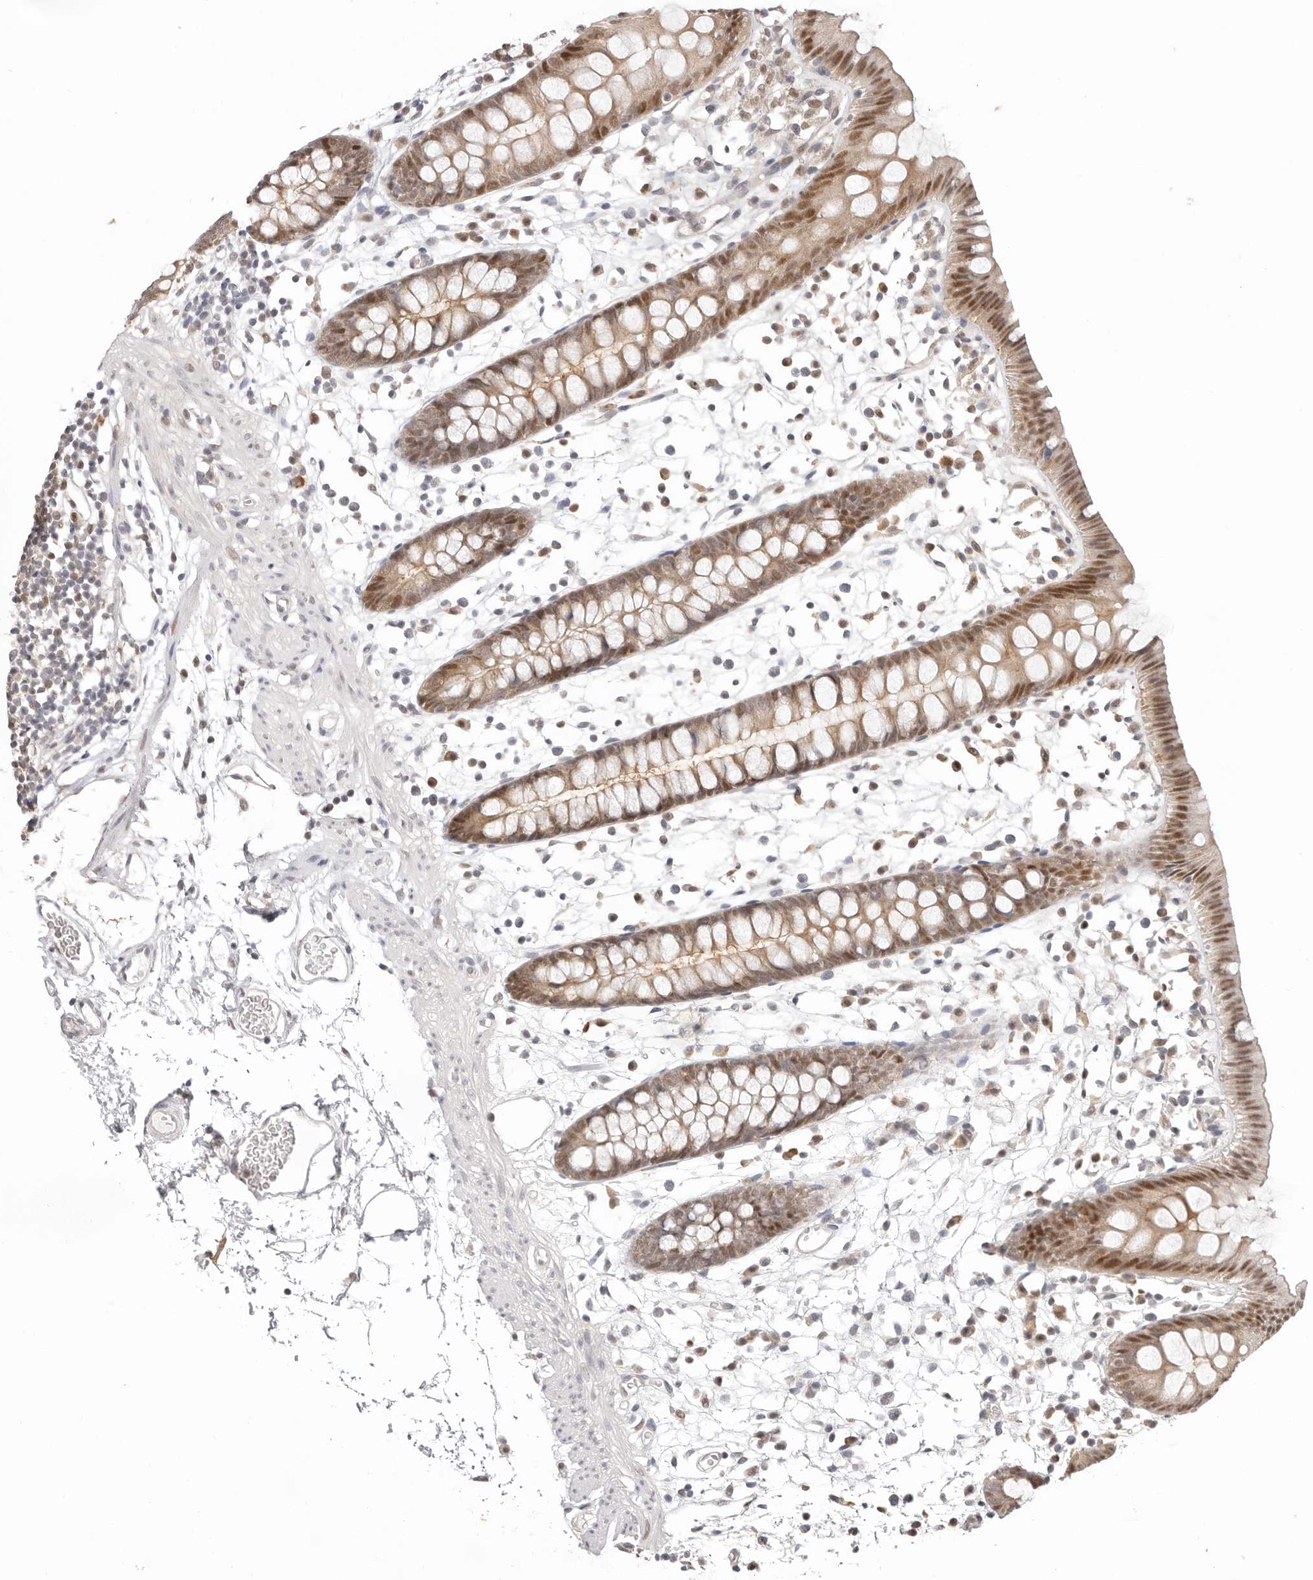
{"staining": {"intensity": "negative", "quantity": "none", "location": "none"}, "tissue": "colon", "cell_type": "Endothelial cells", "image_type": "normal", "snomed": [{"axis": "morphology", "description": "Normal tissue, NOS"}, {"axis": "topography", "description": "Colon"}], "caption": "Immunohistochemical staining of benign colon displays no significant staining in endothelial cells. (DAB immunohistochemistry with hematoxylin counter stain).", "gene": "LARP7", "patient": {"sex": "male", "age": 56}}